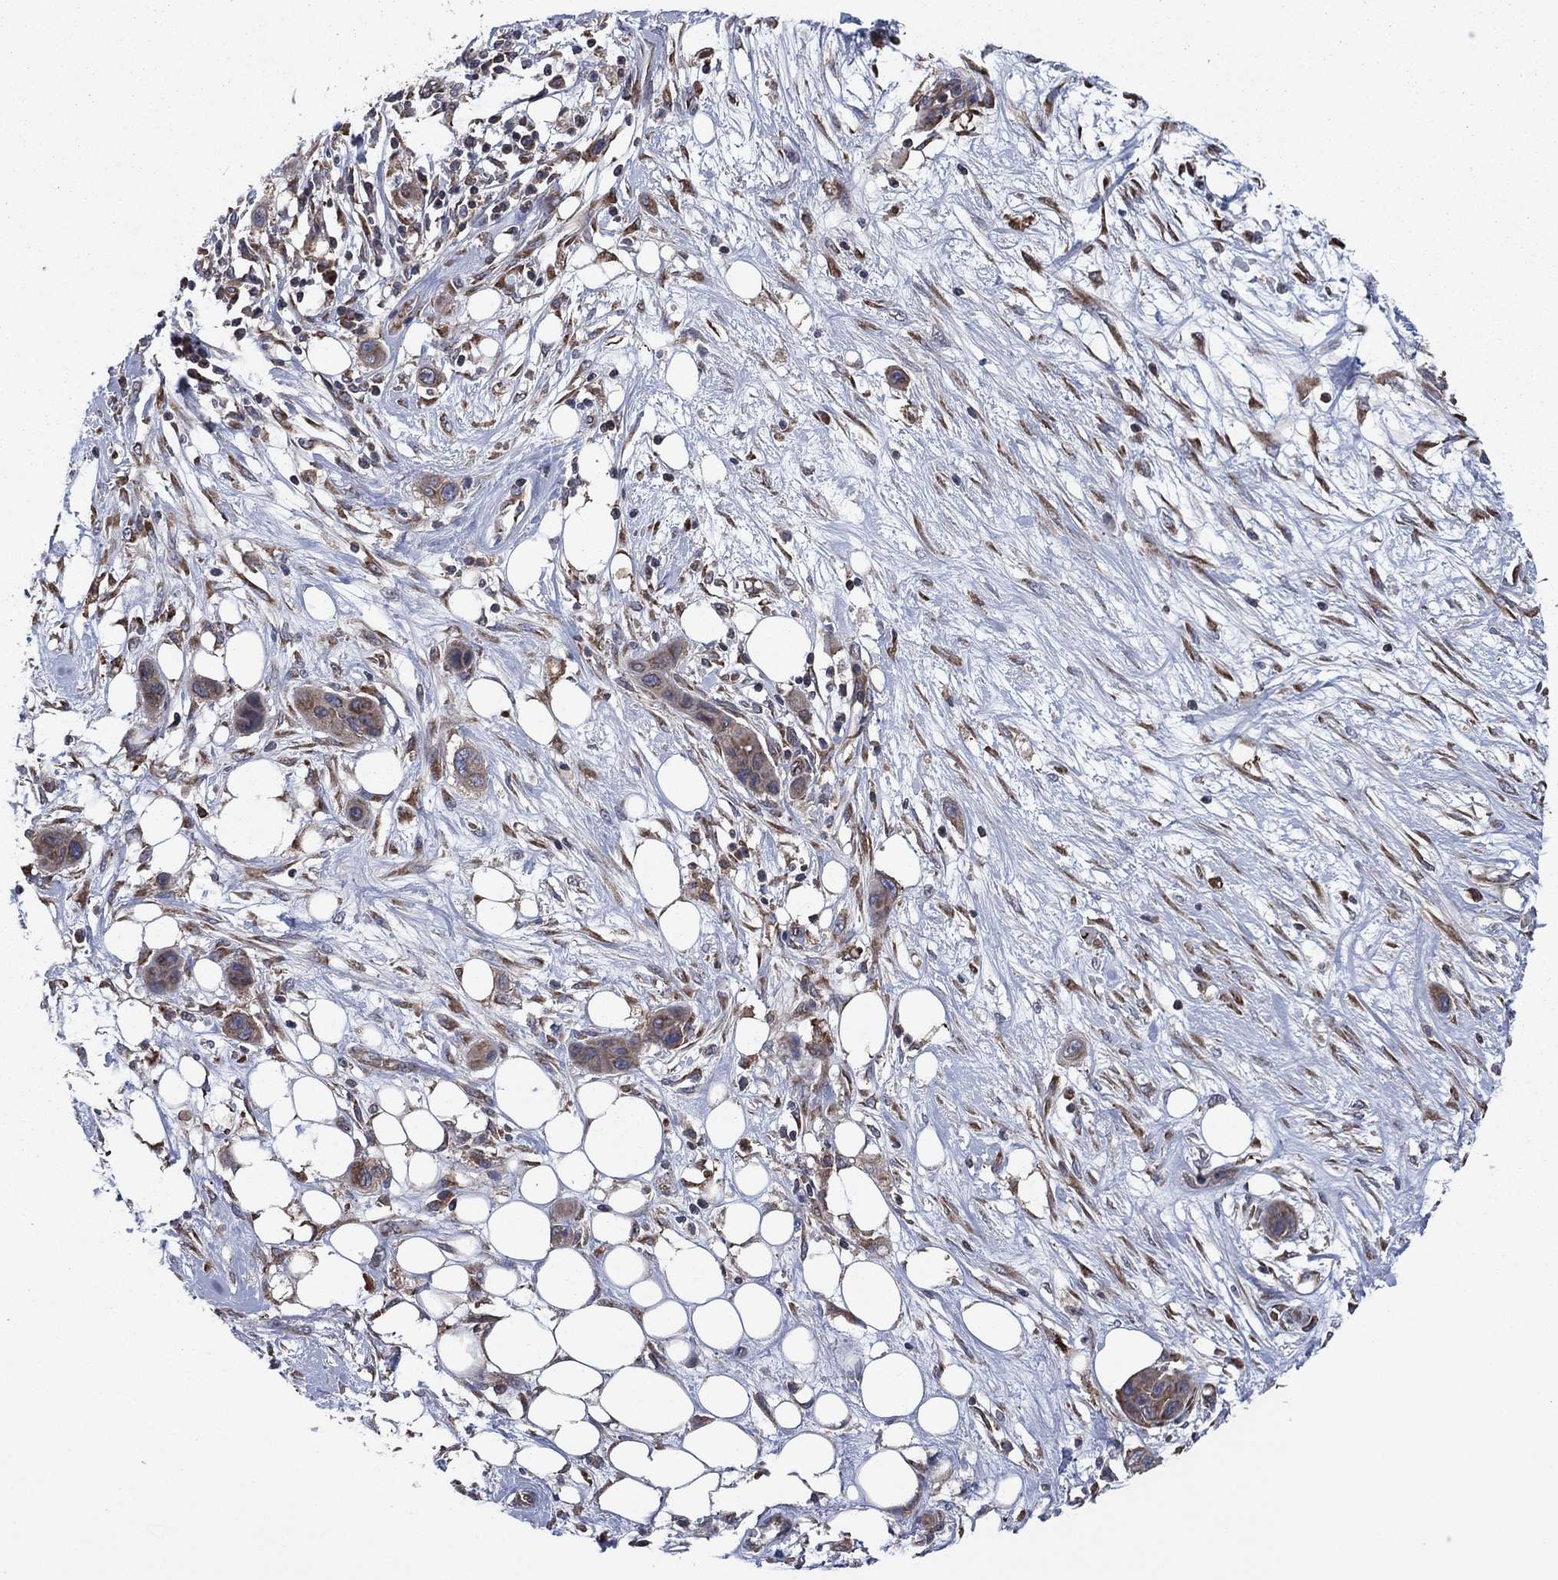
{"staining": {"intensity": "weak", "quantity": "<25%", "location": "cytoplasmic/membranous"}, "tissue": "skin cancer", "cell_type": "Tumor cells", "image_type": "cancer", "snomed": [{"axis": "morphology", "description": "Squamous cell carcinoma, NOS"}, {"axis": "topography", "description": "Skin"}], "caption": "This is an immunohistochemistry image of human skin cancer. There is no positivity in tumor cells.", "gene": "C2orf76", "patient": {"sex": "male", "age": 79}}